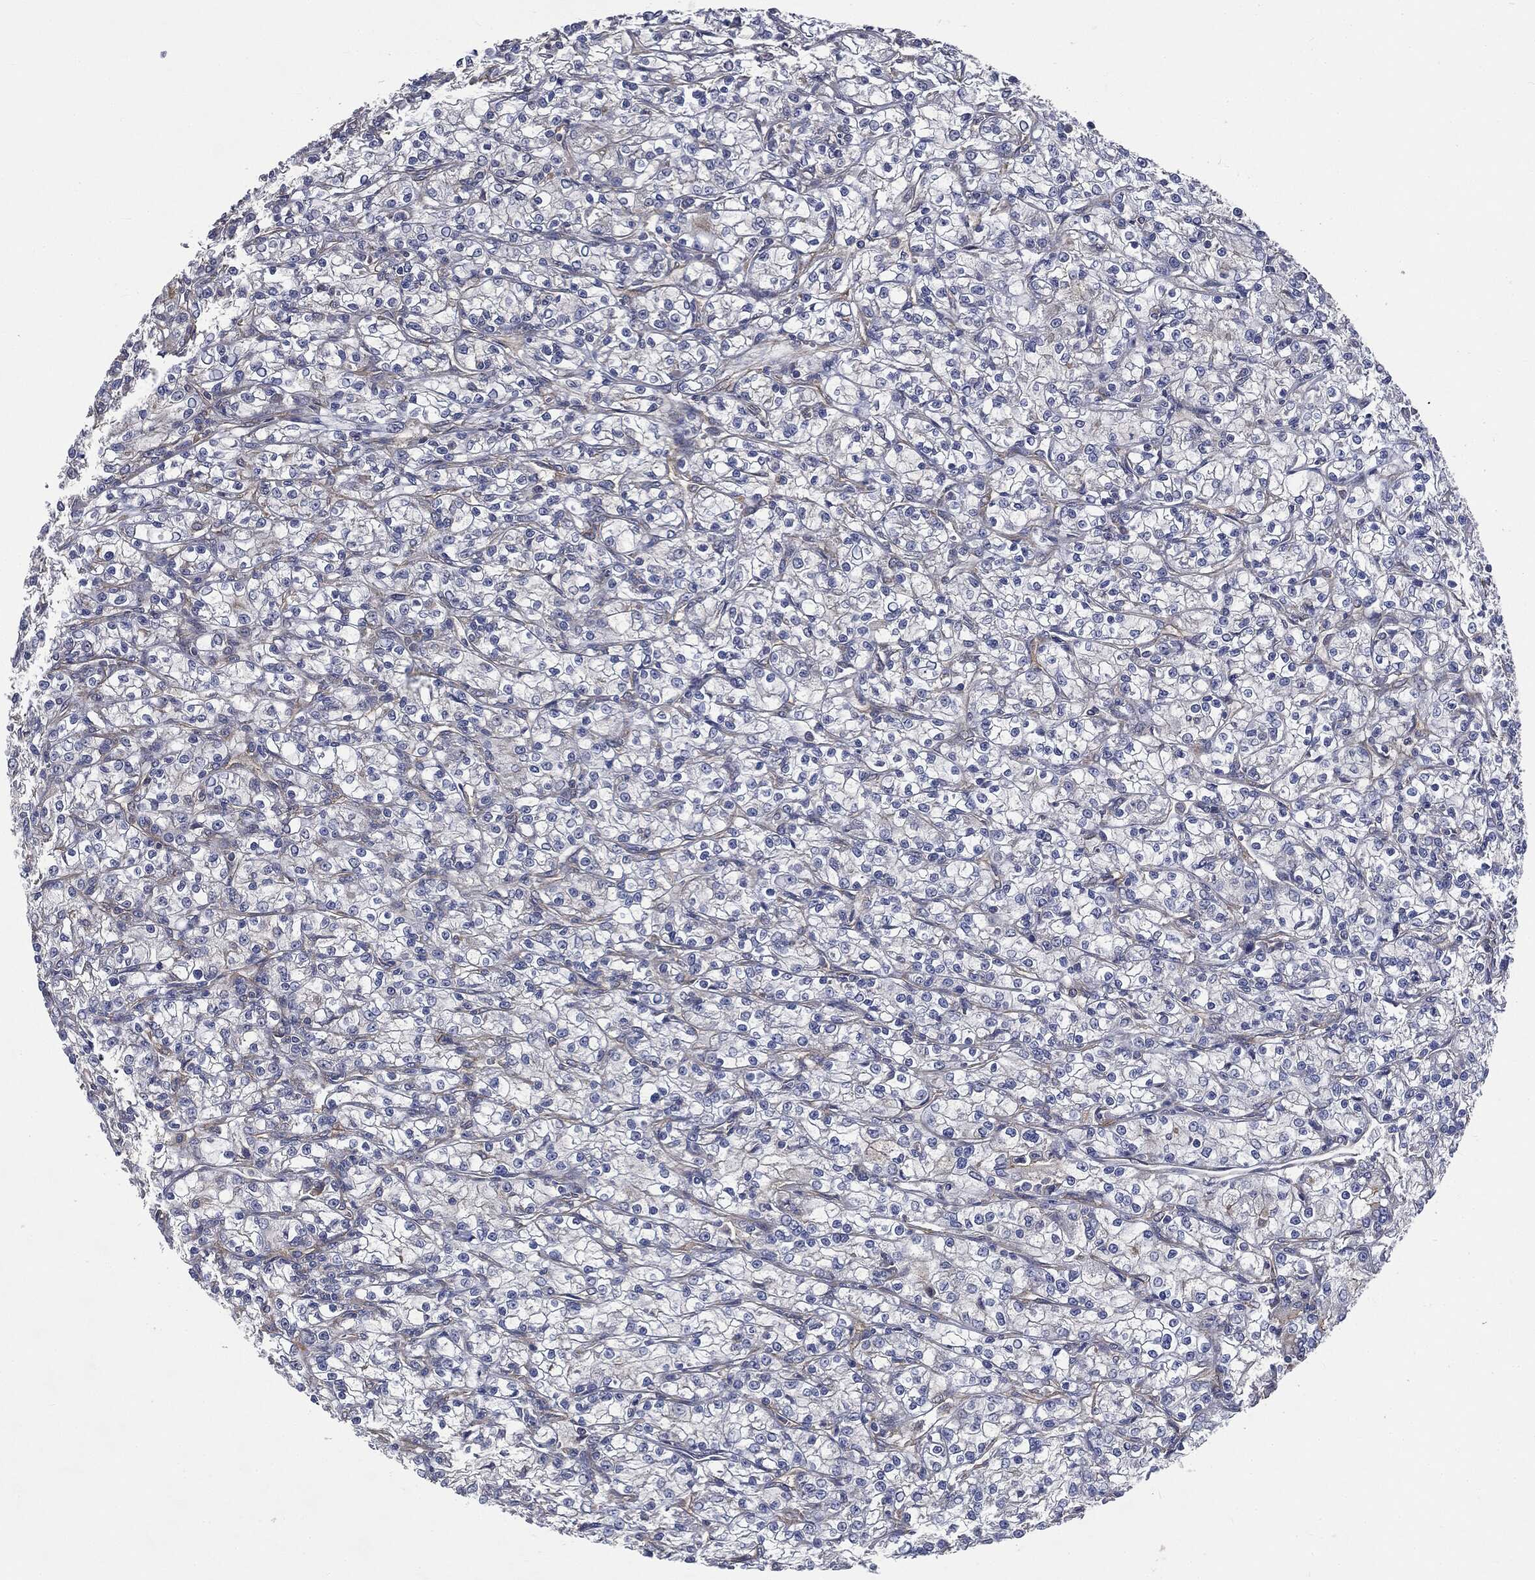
{"staining": {"intensity": "negative", "quantity": "none", "location": "none"}, "tissue": "renal cancer", "cell_type": "Tumor cells", "image_type": "cancer", "snomed": [{"axis": "morphology", "description": "Adenocarcinoma, NOS"}, {"axis": "topography", "description": "Kidney"}], "caption": "Immunohistochemistry (IHC) of adenocarcinoma (renal) reveals no positivity in tumor cells.", "gene": "EPS15L1", "patient": {"sex": "female", "age": 59}}